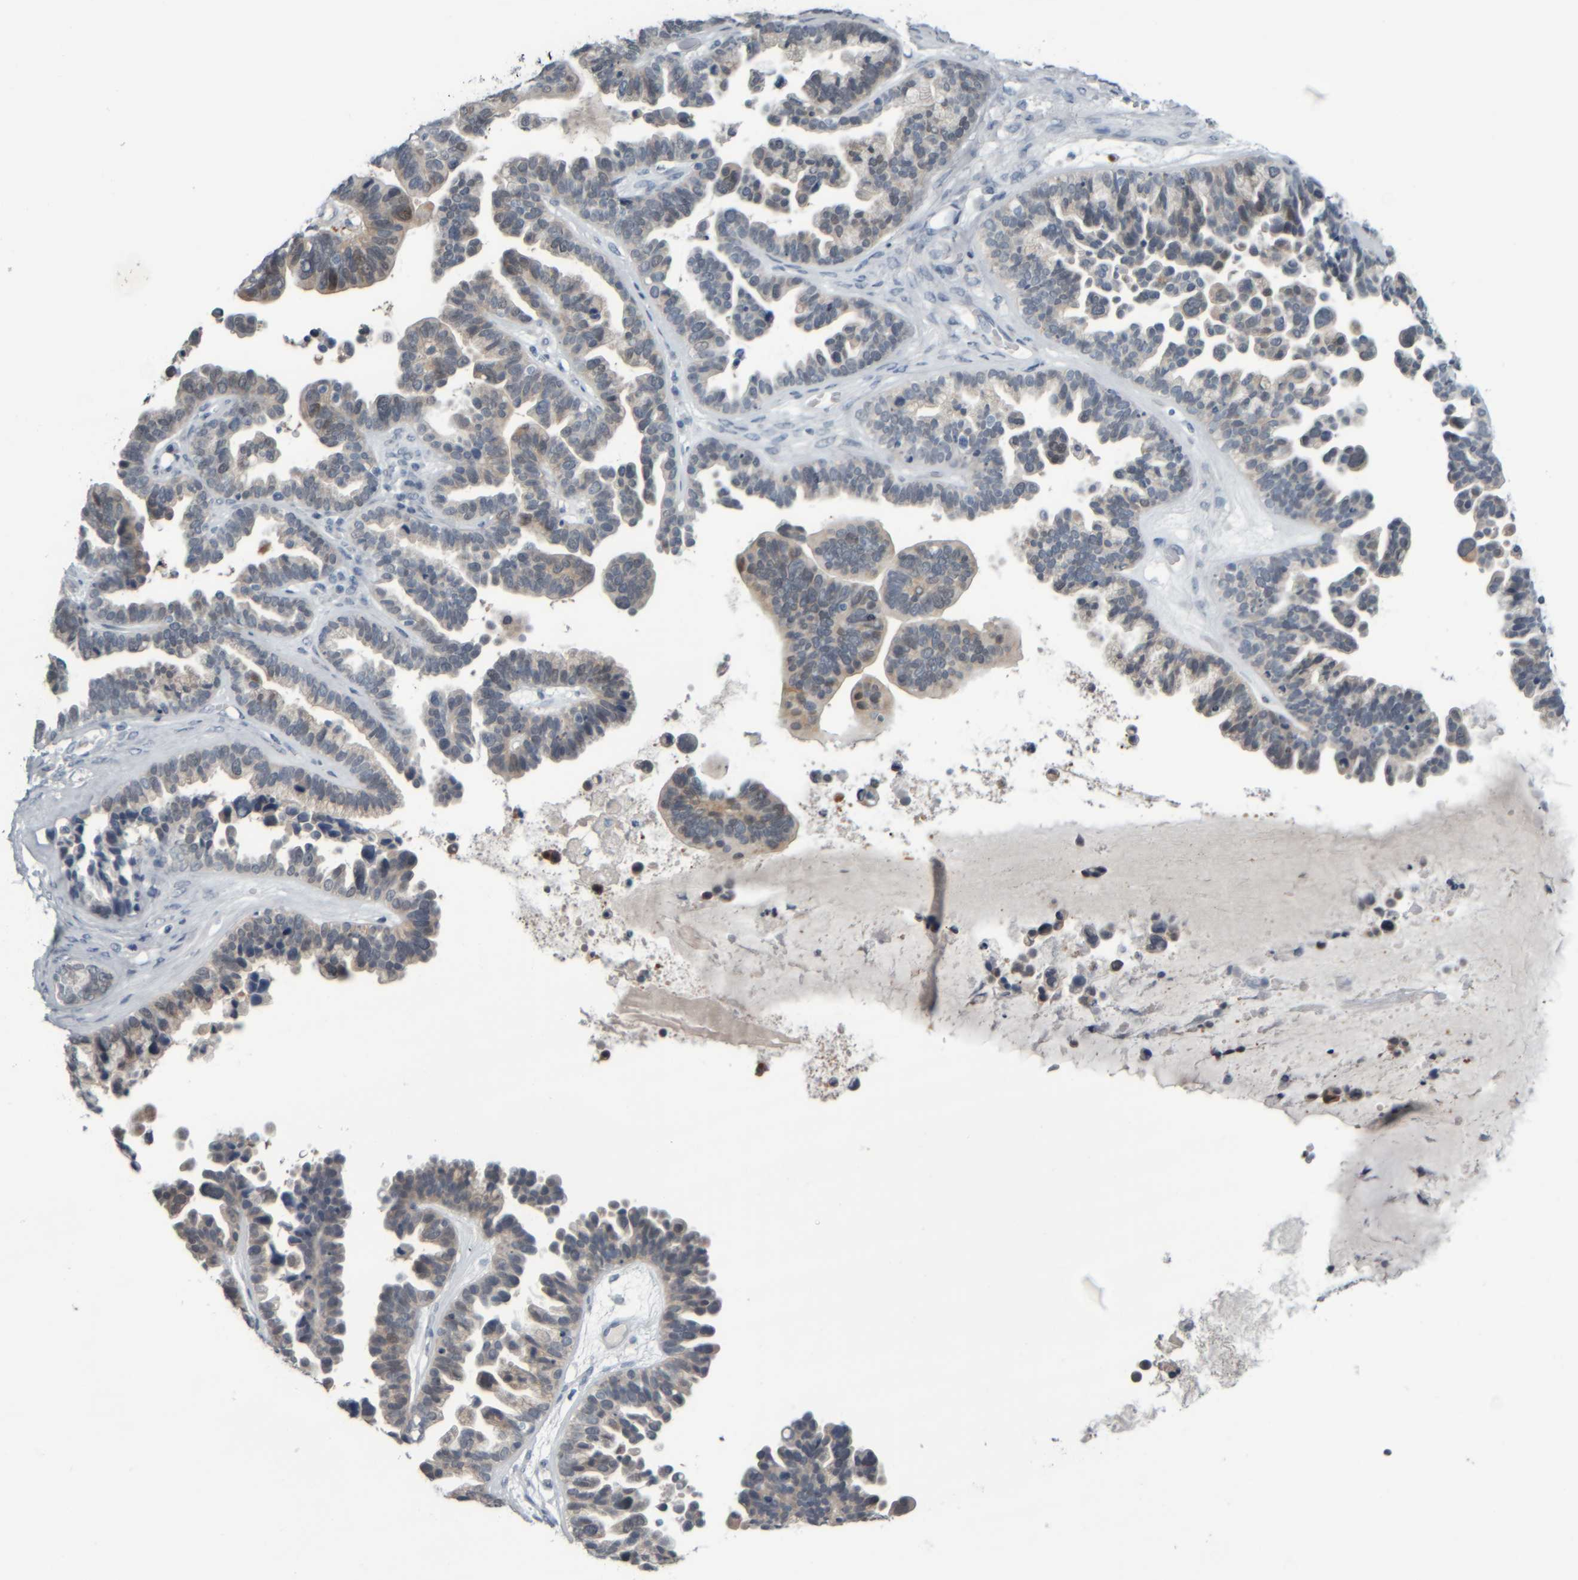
{"staining": {"intensity": "weak", "quantity": "<25%", "location": "cytoplasmic/membranous,nuclear"}, "tissue": "ovarian cancer", "cell_type": "Tumor cells", "image_type": "cancer", "snomed": [{"axis": "morphology", "description": "Cystadenocarcinoma, serous, NOS"}, {"axis": "topography", "description": "Ovary"}], "caption": "Ovarian cancer was stained to show a protein in brown. There is no significant positivity in tumor cells.", "gene": "COL14A1", "patient": {"sex": "female", "age": 56}}